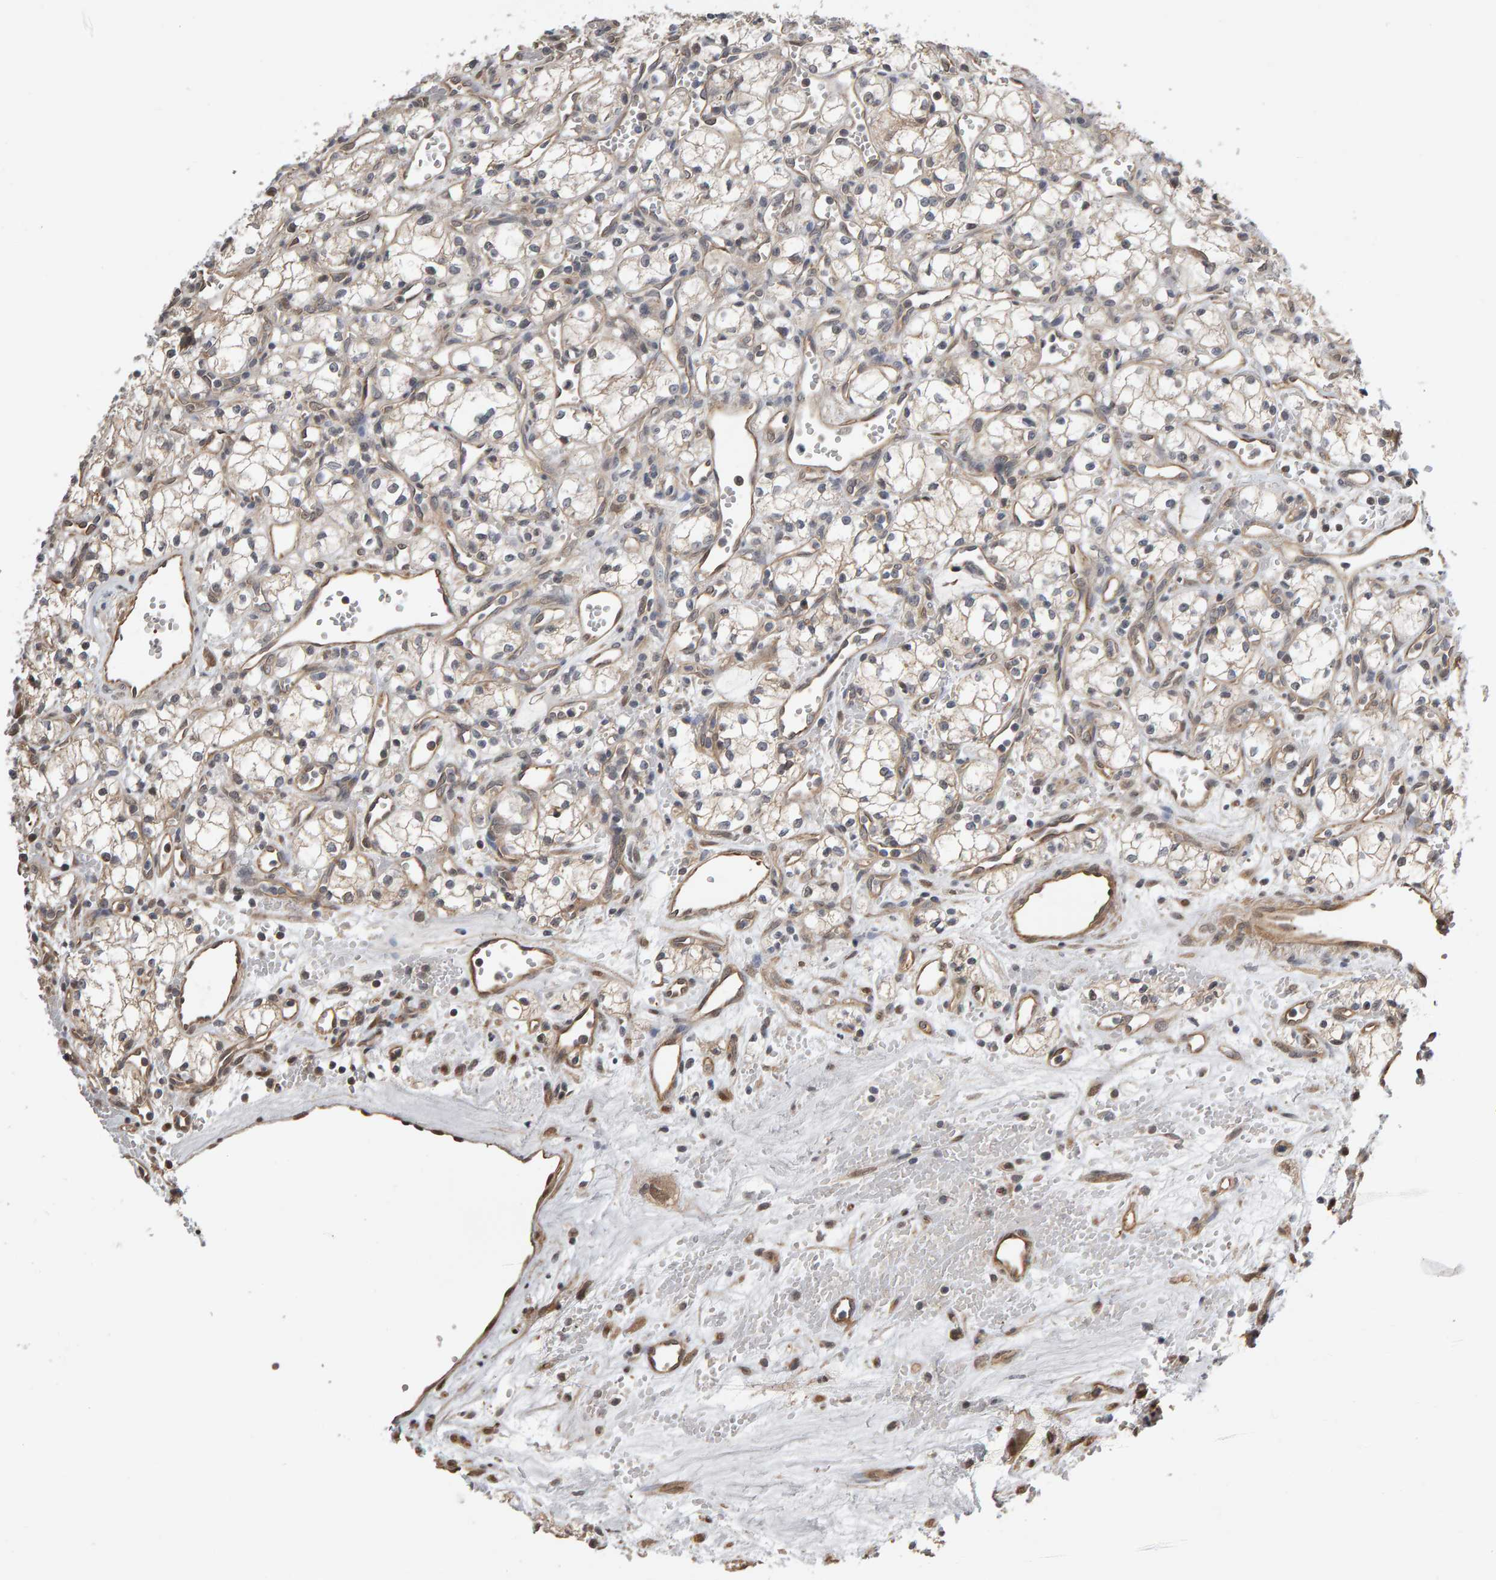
{"staining": {"intensity": "weak", "quantity": ">75%", "location": "cytoplasmic/membranous"}, "tissue": "renal cancer", "cell_type": "Tumor cells", "image_type": "cancer", "snomed": [{"axis": "morphology", "description": "Adenocarcinoma, NOS"}, {"axis": "topography", "description": "Kidney"}], "caption": "This is an image of immunohistochemistry staining of renal cancer (adenocarcinoma), which shows weak staining in the cytoplasmic/membranous of tumor cells.", "gene": "COASY", "patient": {"sex": "male", "age": 59}}